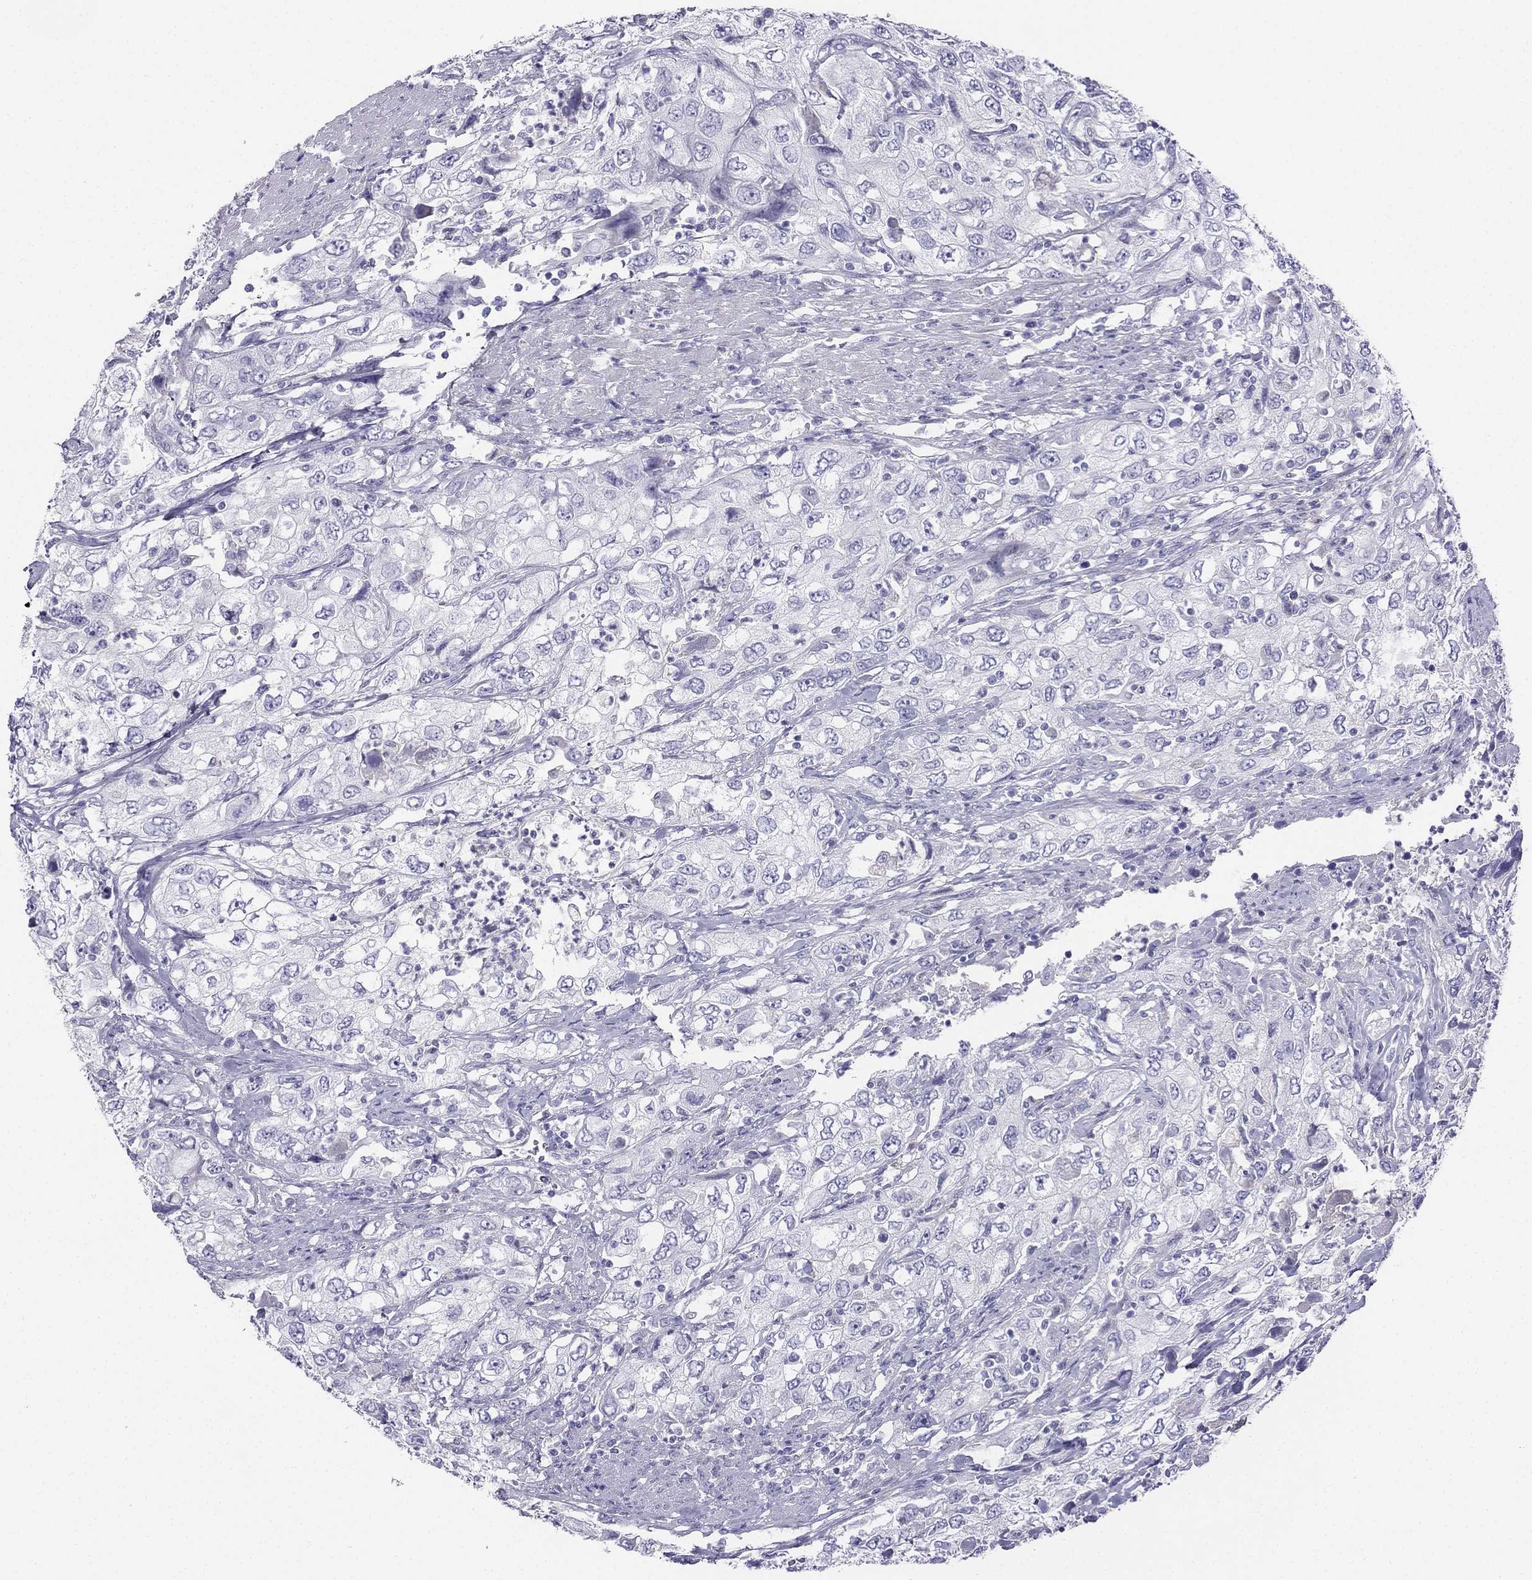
{"staining": {"intensity": "negative", "quantity": "none", "location": "none"}, "tissue": "urothelial cancer", "cell_type": "Tumor cells", "image_type": "cancer", "snomed": [{"axis": "morphology", "description": "Urothelial carcinoma, High grade"}, {"axis": "topography", "description": "Urinary bladder"}], "caption": "IHC of human high-grade urothelial carcinoma exhibits no expression in tumor cells.", "gene": "ALOXE3", "patient": {"sex": "male", "age": 76}}